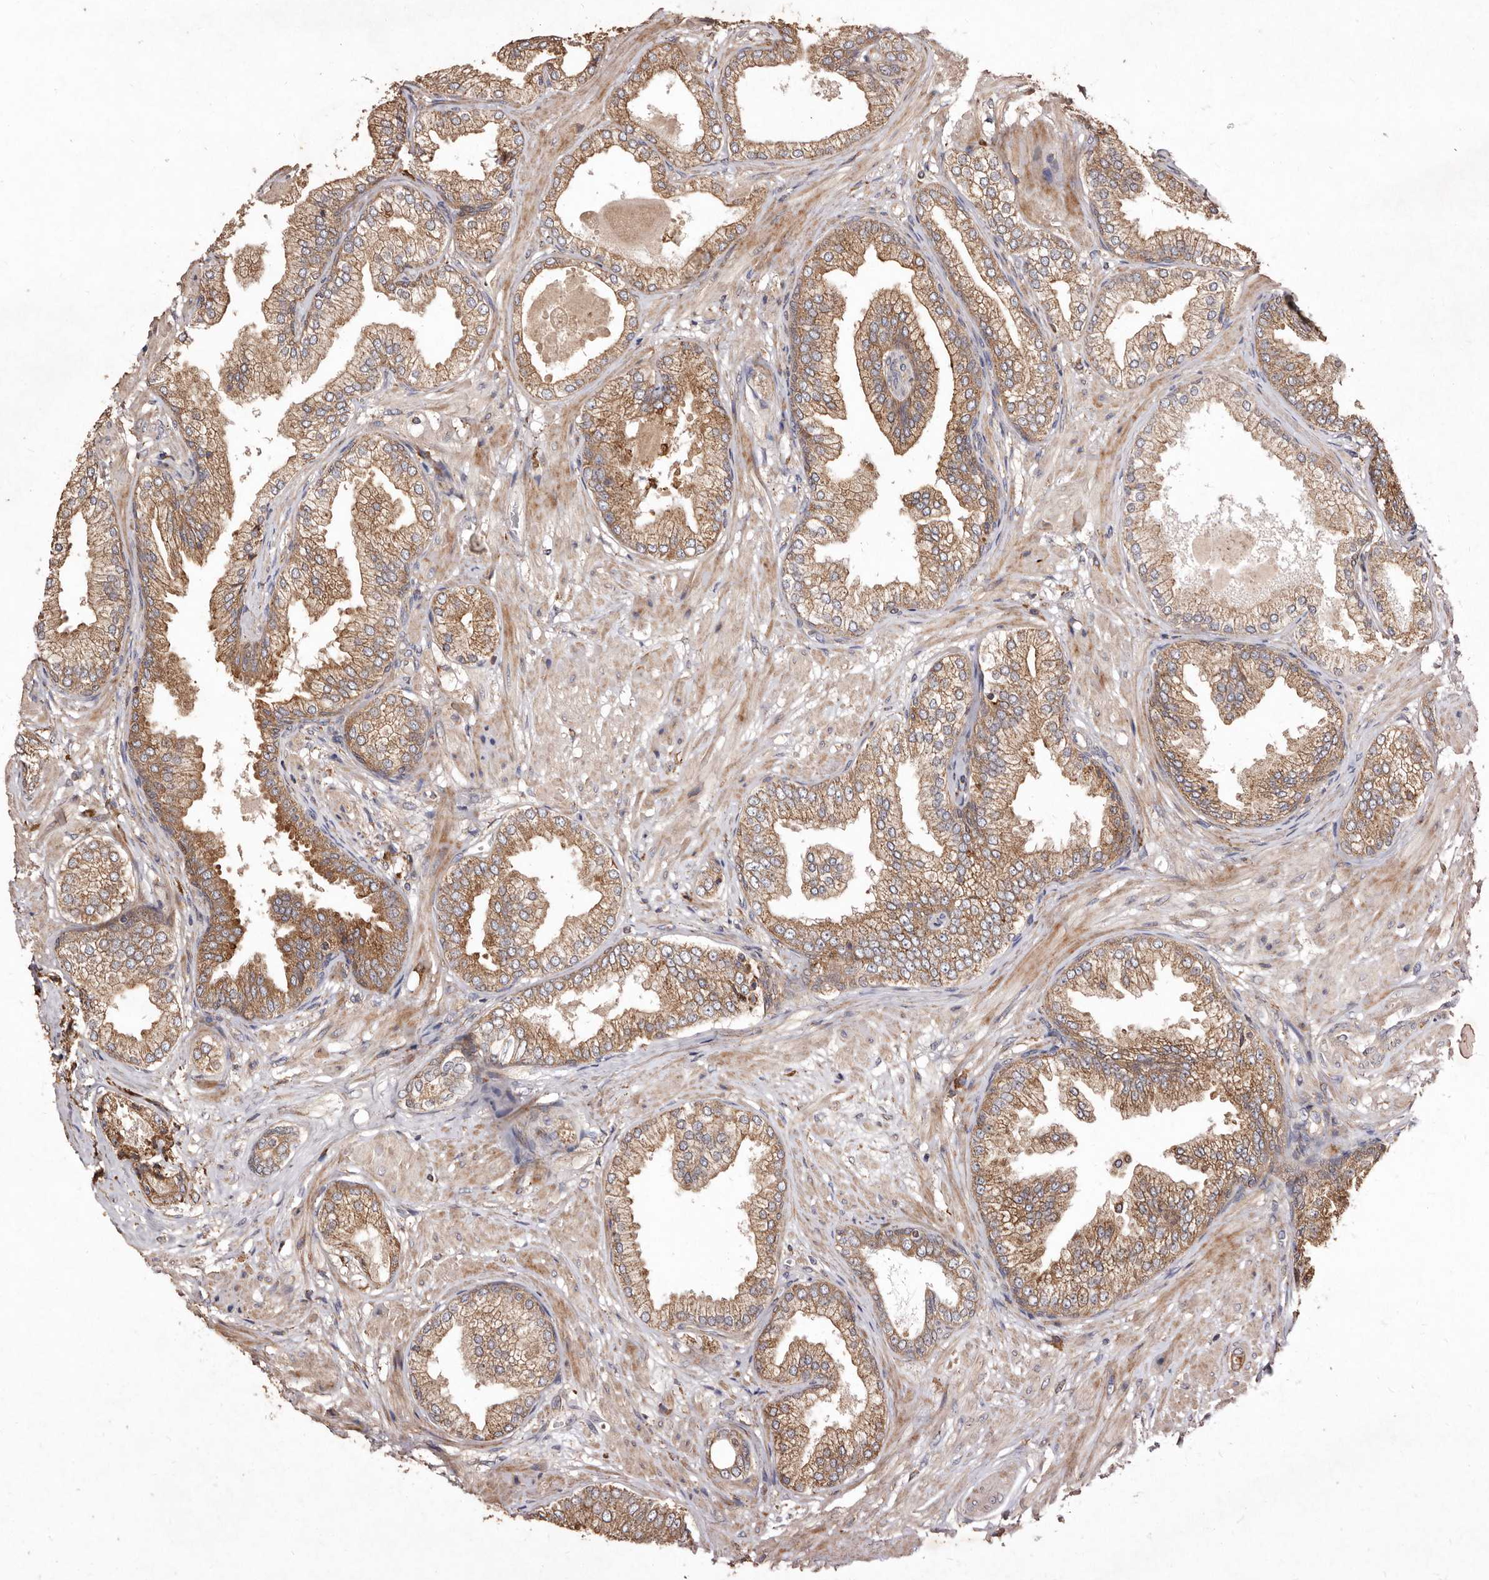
{"staining": {"intensity": "moderate", "quantity": ">75%", "location": "cytoplasmic/membranous"}, "tissue": "prostate cancer", "cell_type": "Tumor cells", "image_type": "cancer", "snomed": [{"axis": "morphology", "description": "Adenocarcinoma, Low grade"}, {"axis": "topography", "description": "Prostate"}], "caption": "About >75% of tumor cells in prostate cancer (low-grade adenocarcinoma) demonstrate moderate cytoplasmic/membranous protein positivity as visualized by brown immunohistochemical staining.", "gene": "STEAP2", "patient": {"sex": "male", "age": 63}}